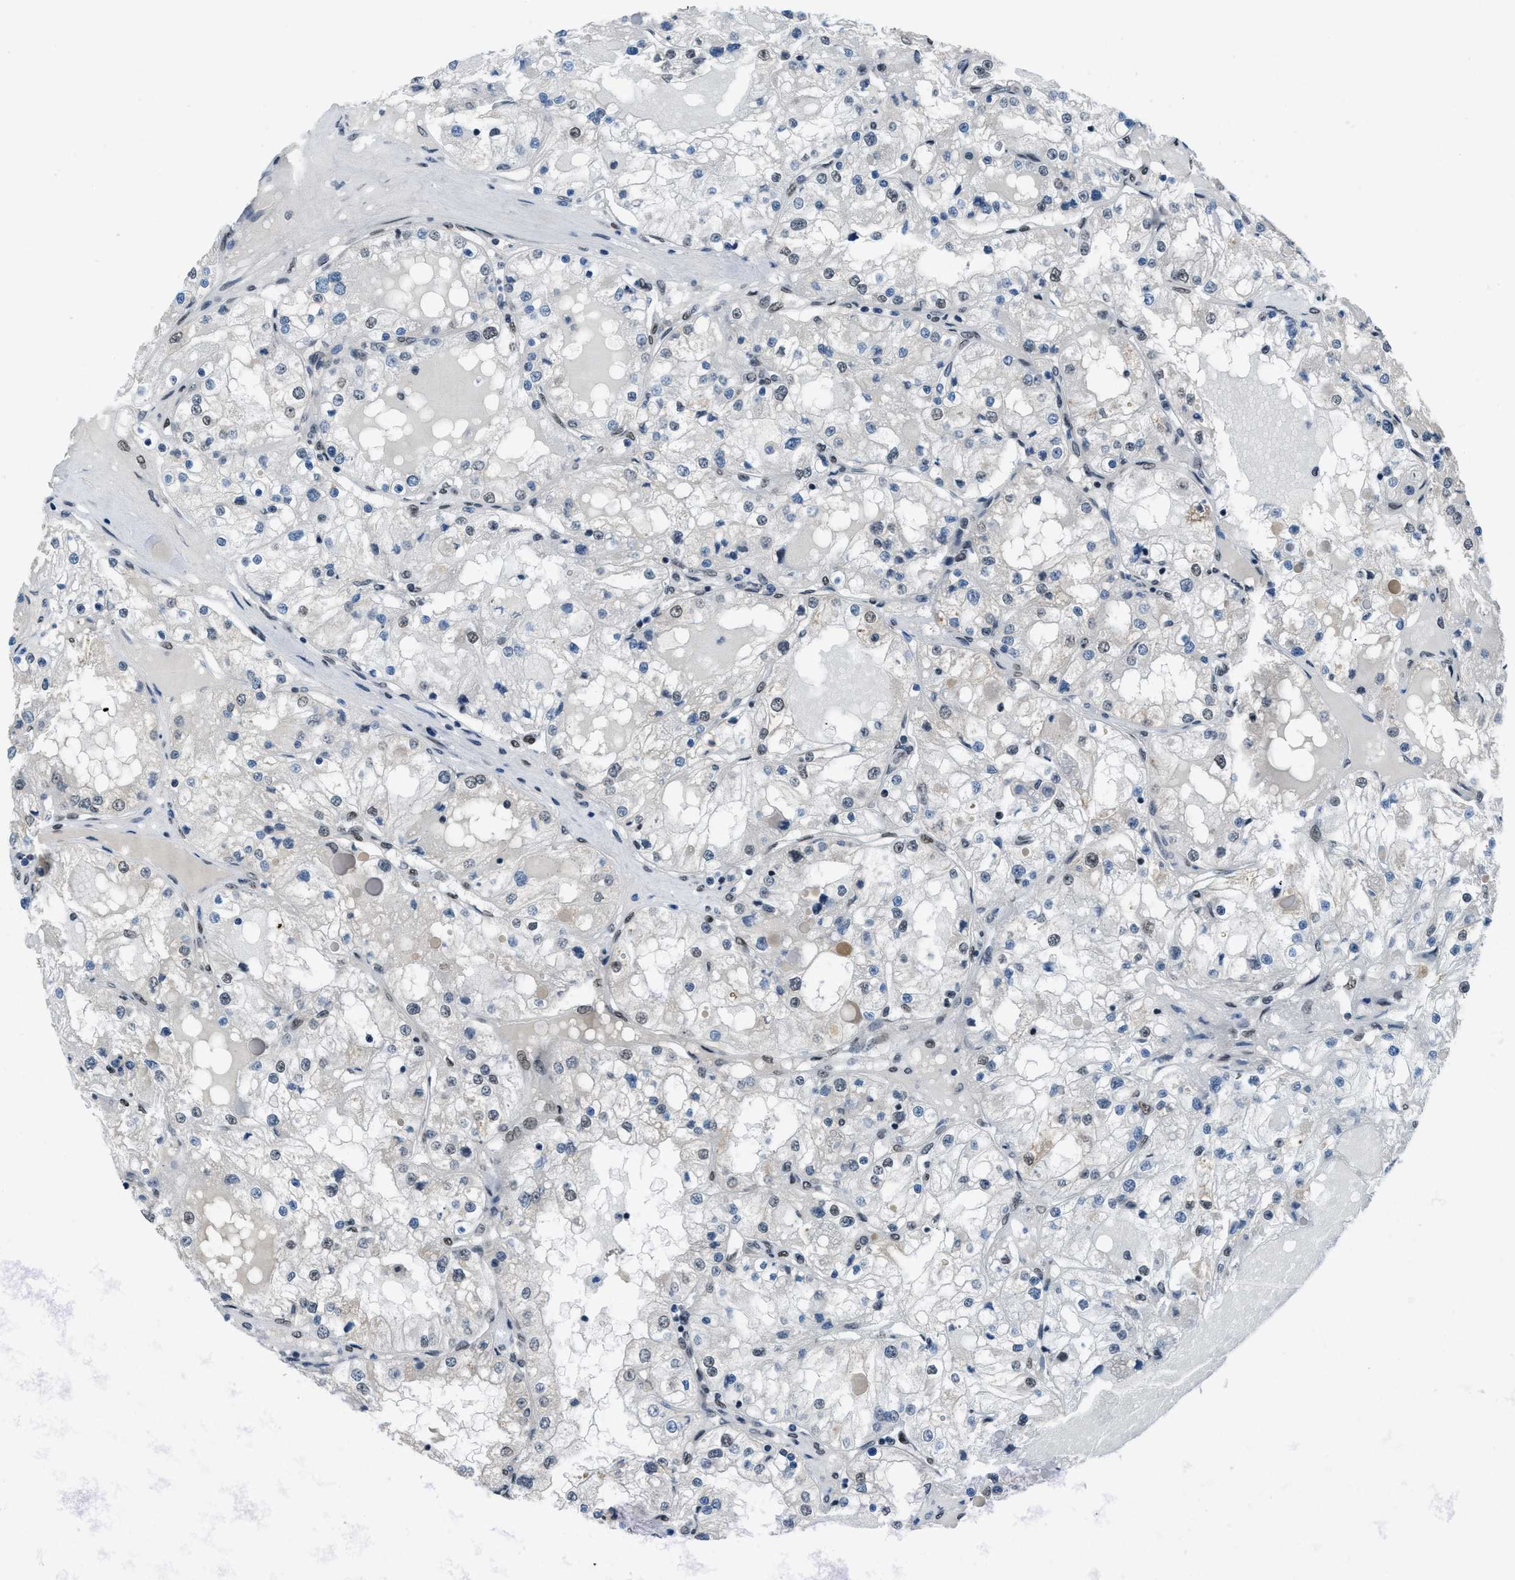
{"staining": {"intensity": "weak", "quantity": "<25%", "location": "nuclear"}, "tissue": "renal cancer", "cell_type": "Tumor cells", "image_type": "cancer", "snomed": [{"axis": "morphology", "description": "Adenocarcinoma, NOS"}, {"axis": "topography", "description": "Kidney"}], "caption": "The image reveals no staining of tumor cells in adenocarcinoma (renal).", "gene": "GATAD2B", "patient": {"sex": "male", "age": 68}}